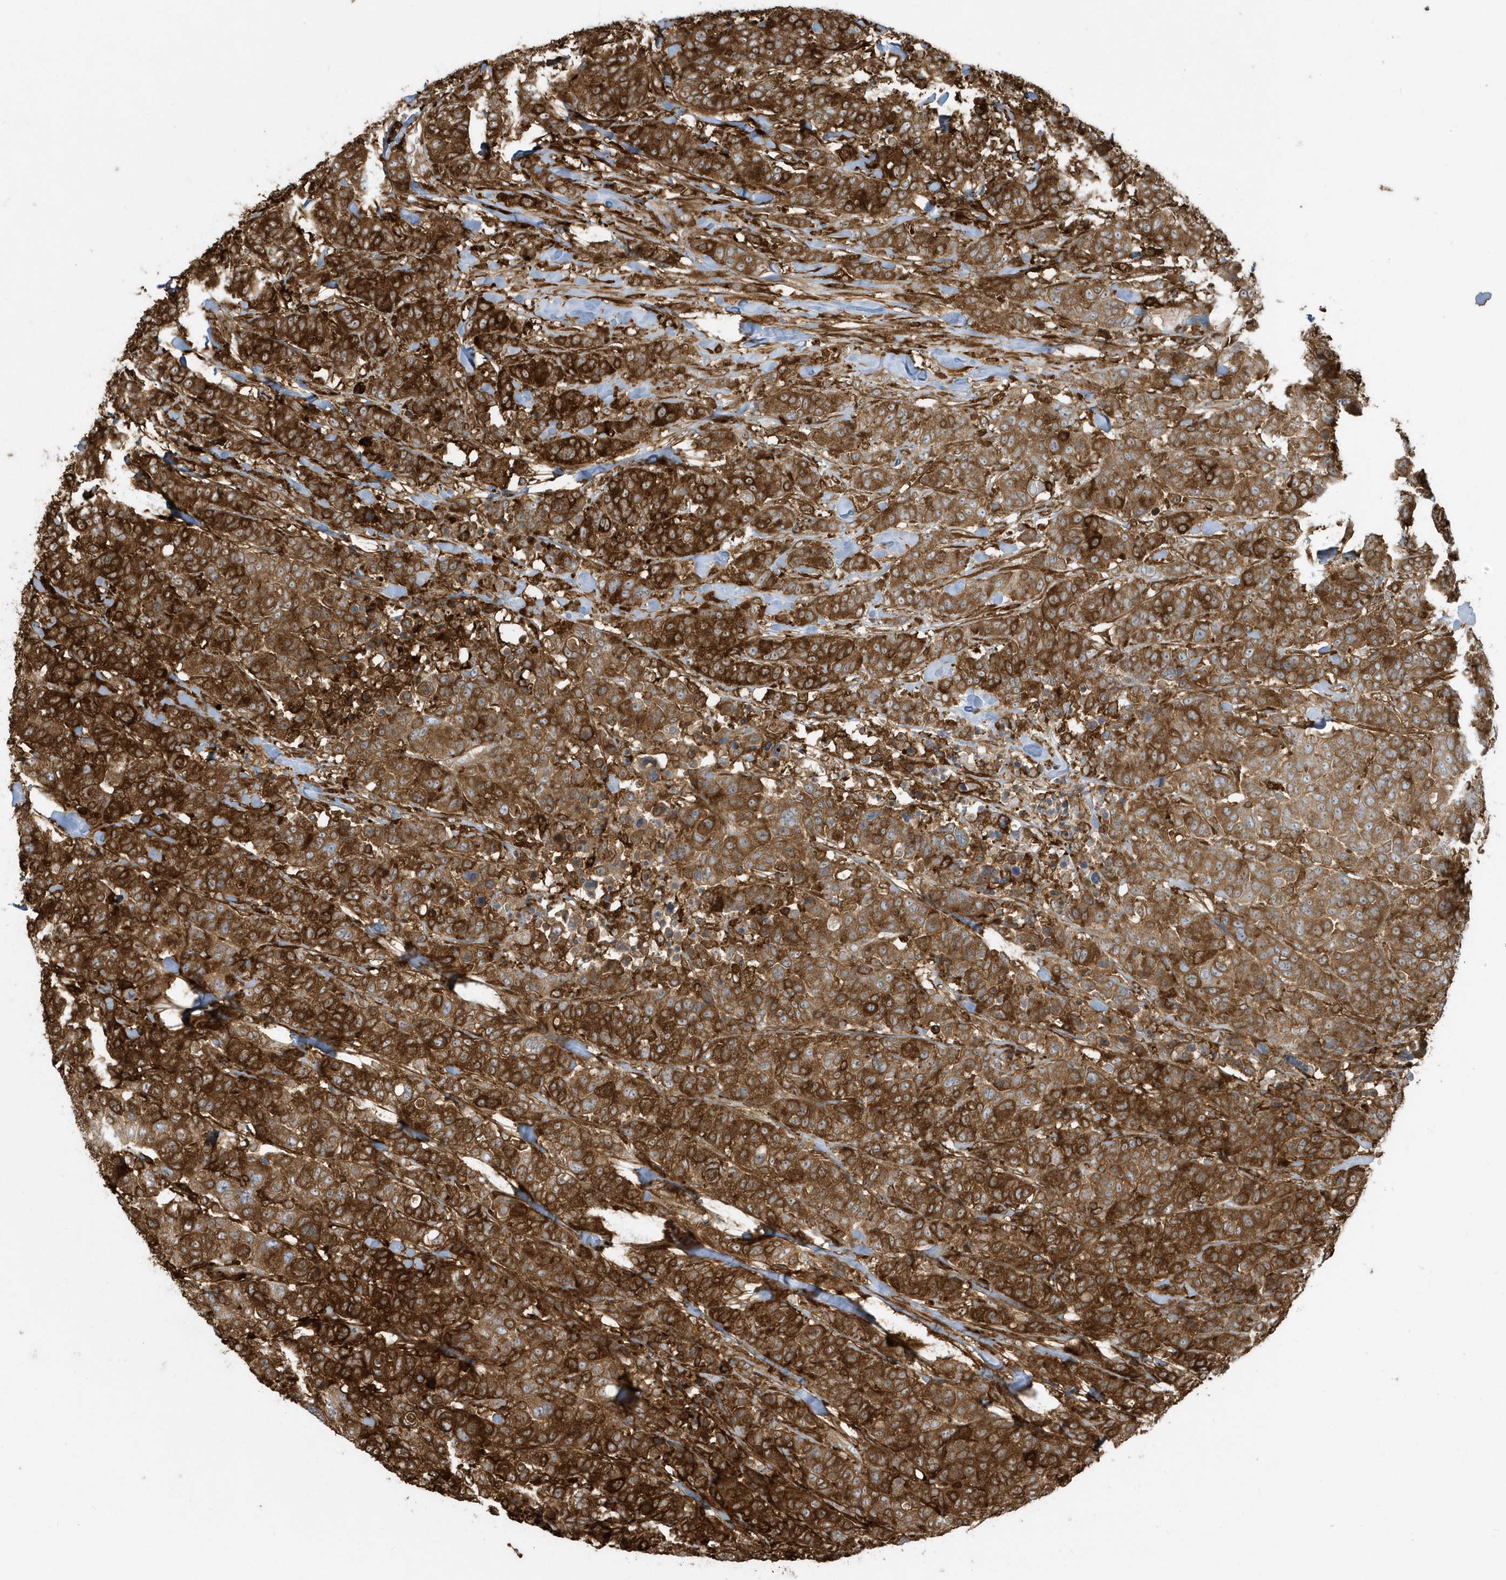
{"staining": {"intensity": "strong", "quantity": ">75%", "location": "cytoplasmic/membranous"}, "tissue": "breast cancer", "cell_type": "Tumor cells", "image_type": "cancer", "snomed": [{"axis": "morphology", "description": "Duct carcinoma"}, {"axis": "topography", "description": "Breast"}], "caption": "Tumor cells reveal high levels of strong cytoplasmic/membranous expression in about >75% of cells in human breast invasive ductal carcinoma.", "gene": "CLCN6", "patient": {"sex": "female", "age": 37}}